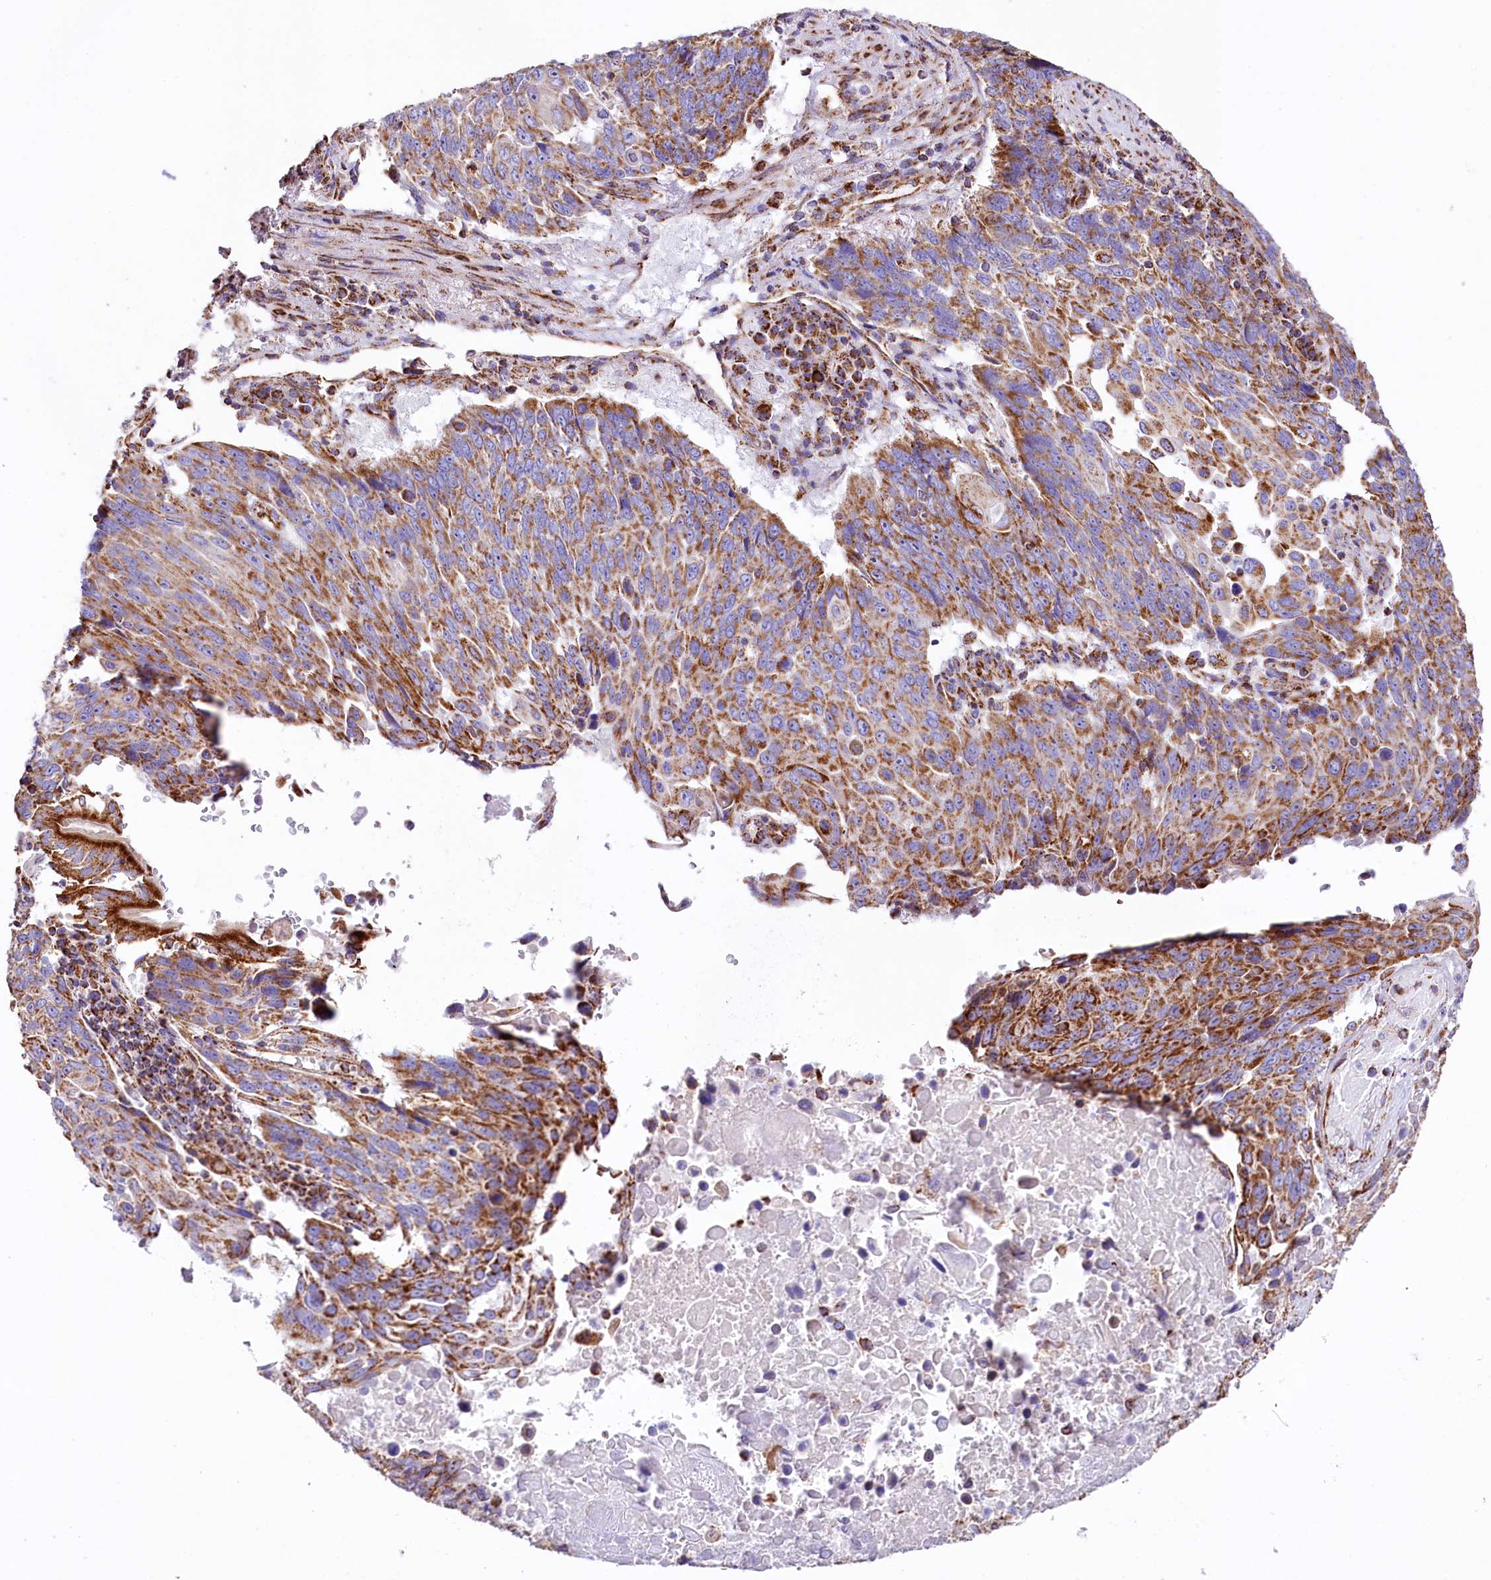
{"staining": {"intensity": "strong", "quantity": ">75%", "location": "cytoplasmic/membranous"}, "tissue": "lung cancer", "cell_type": "Tumor cells", "image_type": "cancer", "snomed": [{"axis": "morphology", "description": "Squamous cell carcinoma, NOS"}, {"axis": "topography", "description": "Lung"}], "caption": "Human lung cancer stained with a brown dye reveals strong cytoplasmic/membranous positive positivity in about >75% of tumor cells.", "gene": "APLP2", "patient": {"sex": "male", "age": 66}}